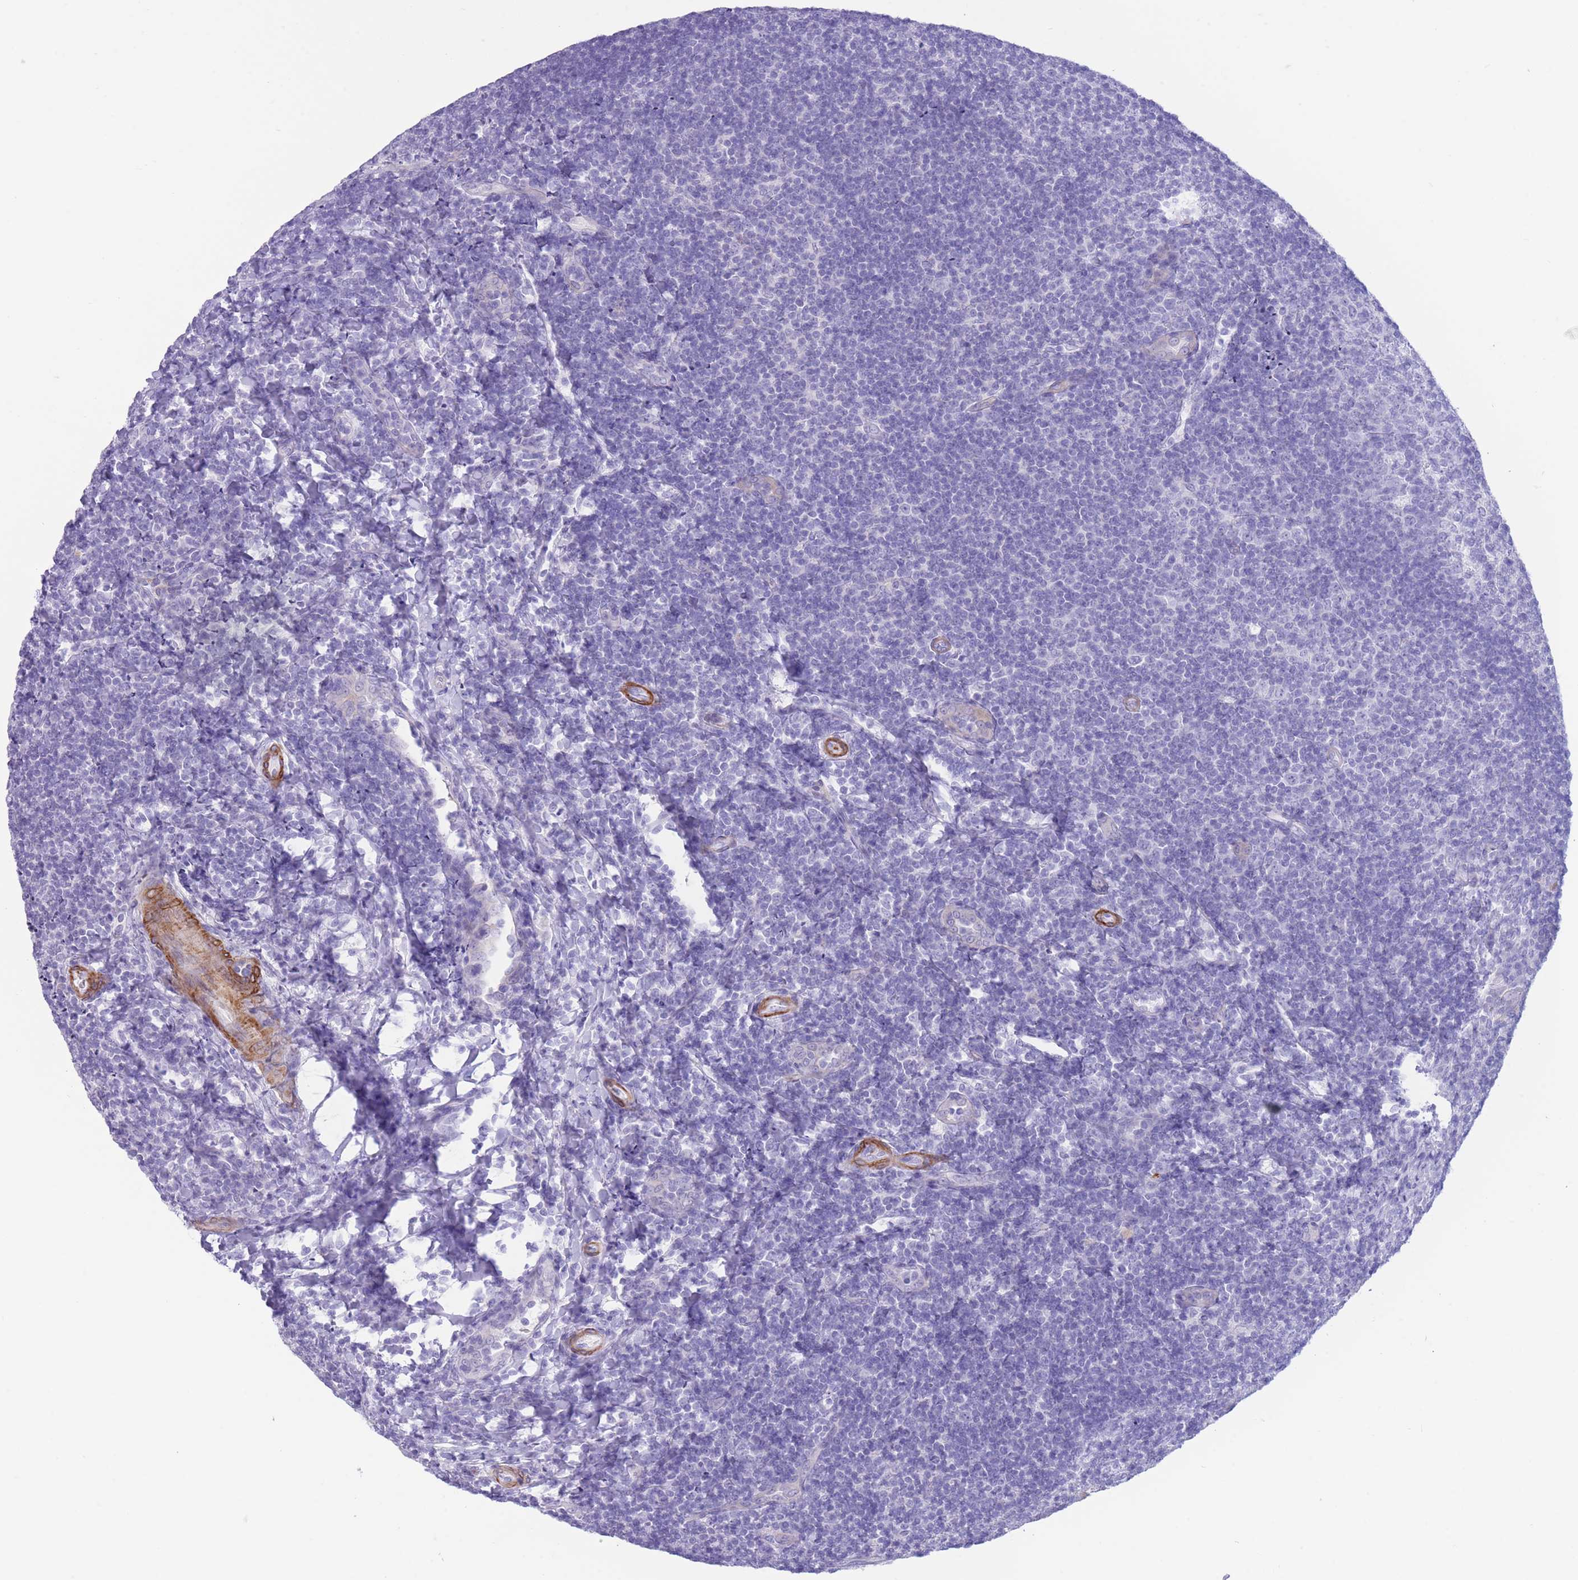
{"staining": {"intensity": "negative", "quantity": "none", "location": "none"}, "tissue": "tonsil", "cell_type": "Germinal center cells", "image_type": "normal", "snomed": [{"axis": "morphology", "description": "Normal tissue, NOS"}, {"axis": "topography", "description": "Tonsil"}], "caption": "A histopathology image of tonsil stained for a protein exhibits no brown staining in germinal center cells.", "gene": "VWA8", "patient": {"sex": "male", "age": 17}}